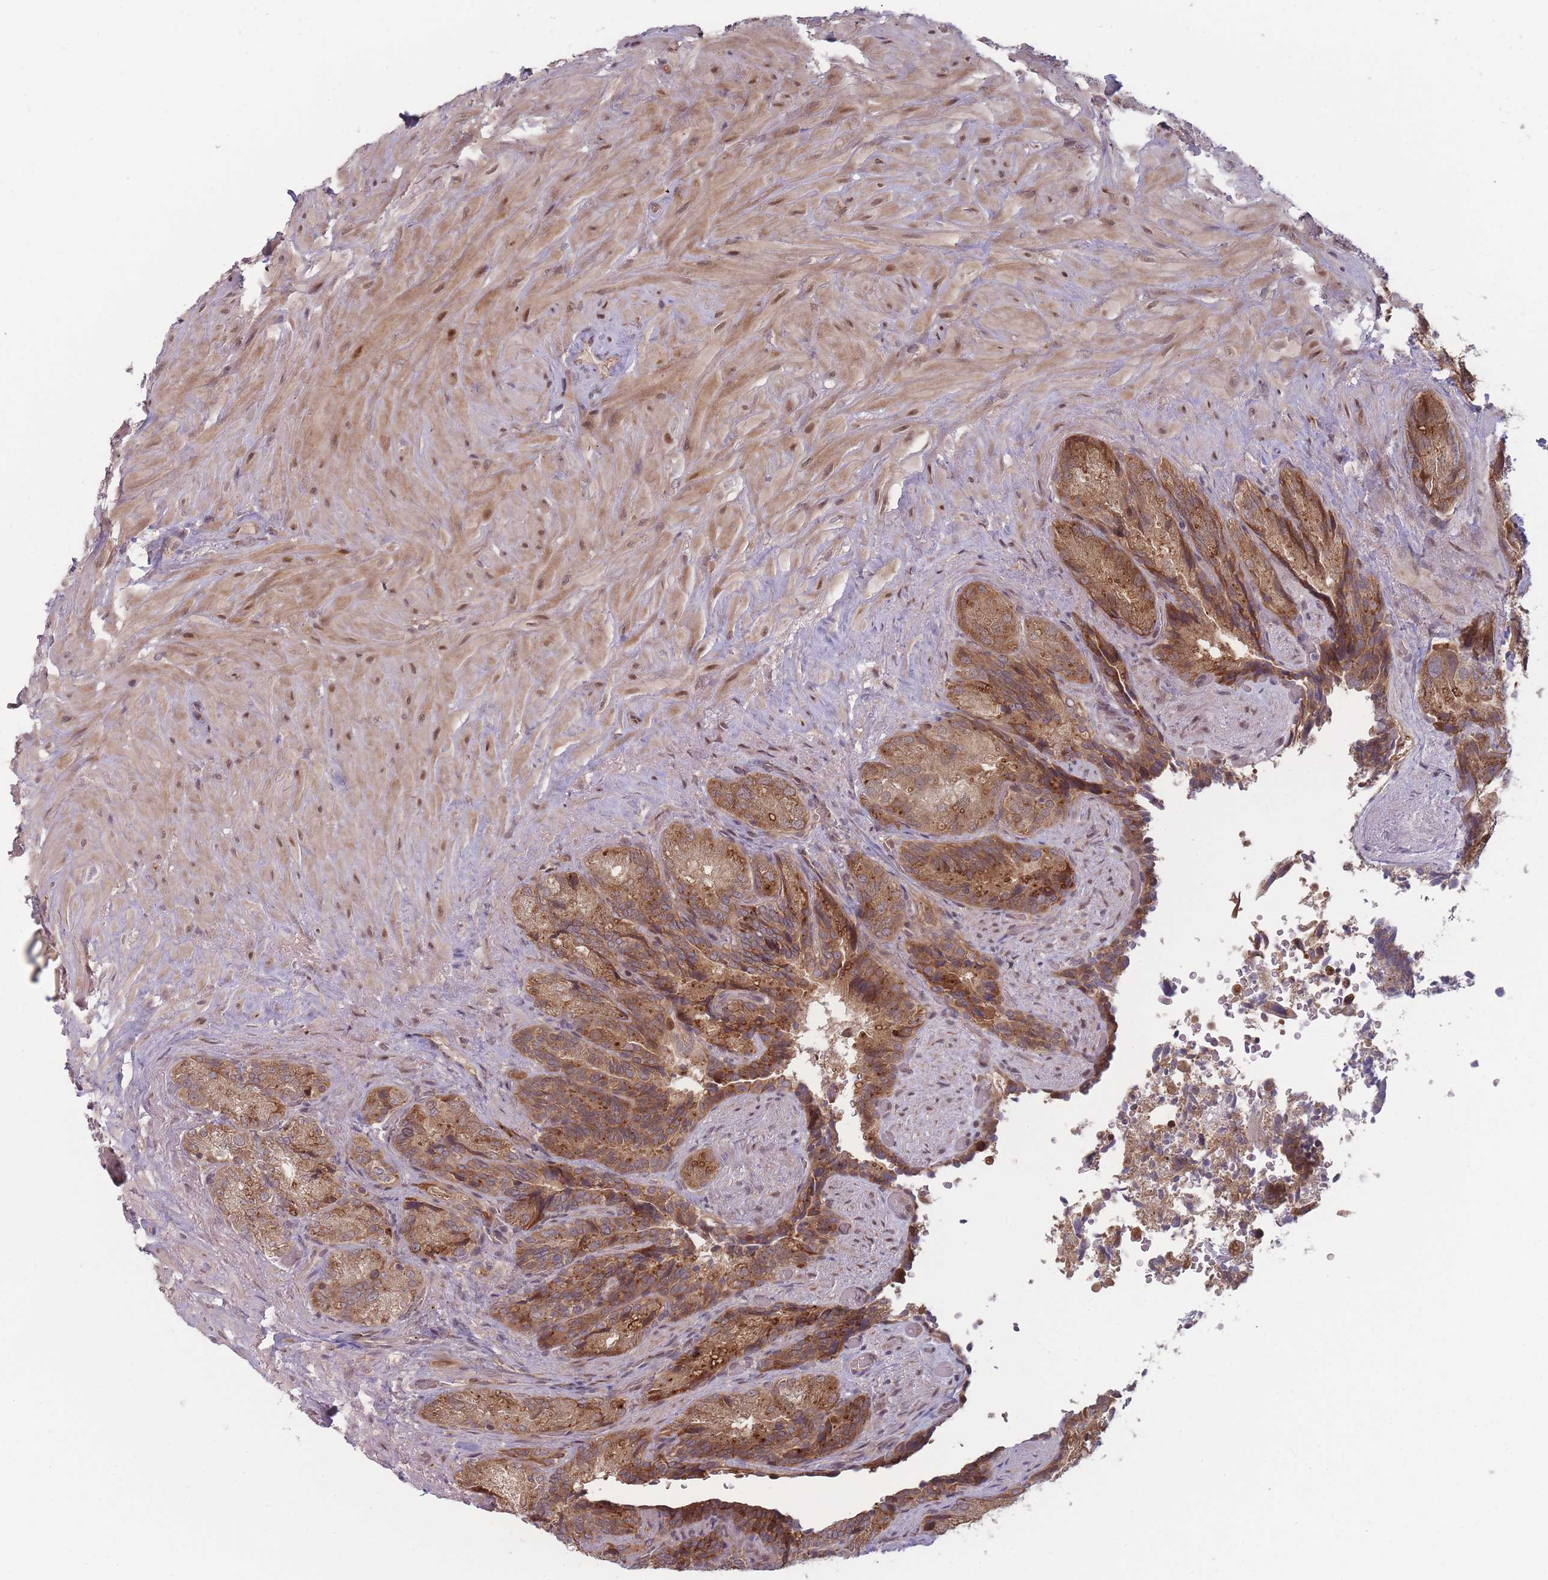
{"staining": {"intensity": "moderate", "quantity": ">75%", "location": "cytoplasmic/membranous"}, "tissue": "seminal vesicle", "cell_type": "Glandular cells", "image_type": "normal", "snomed": [{"axis": "morphology", "description": "Normal tissue, NOS"}, {"axis": "topography", "description": "Seminal veicle"}], "caption": "Immunohistochemistry of unremarkable human seminal vesicle reveals medium levels of moderate cytoplasmic/membranous staining in about >75% of glandular cells.", "gene": "RPS18", "patient": {"sex": "male", "age": 63}}